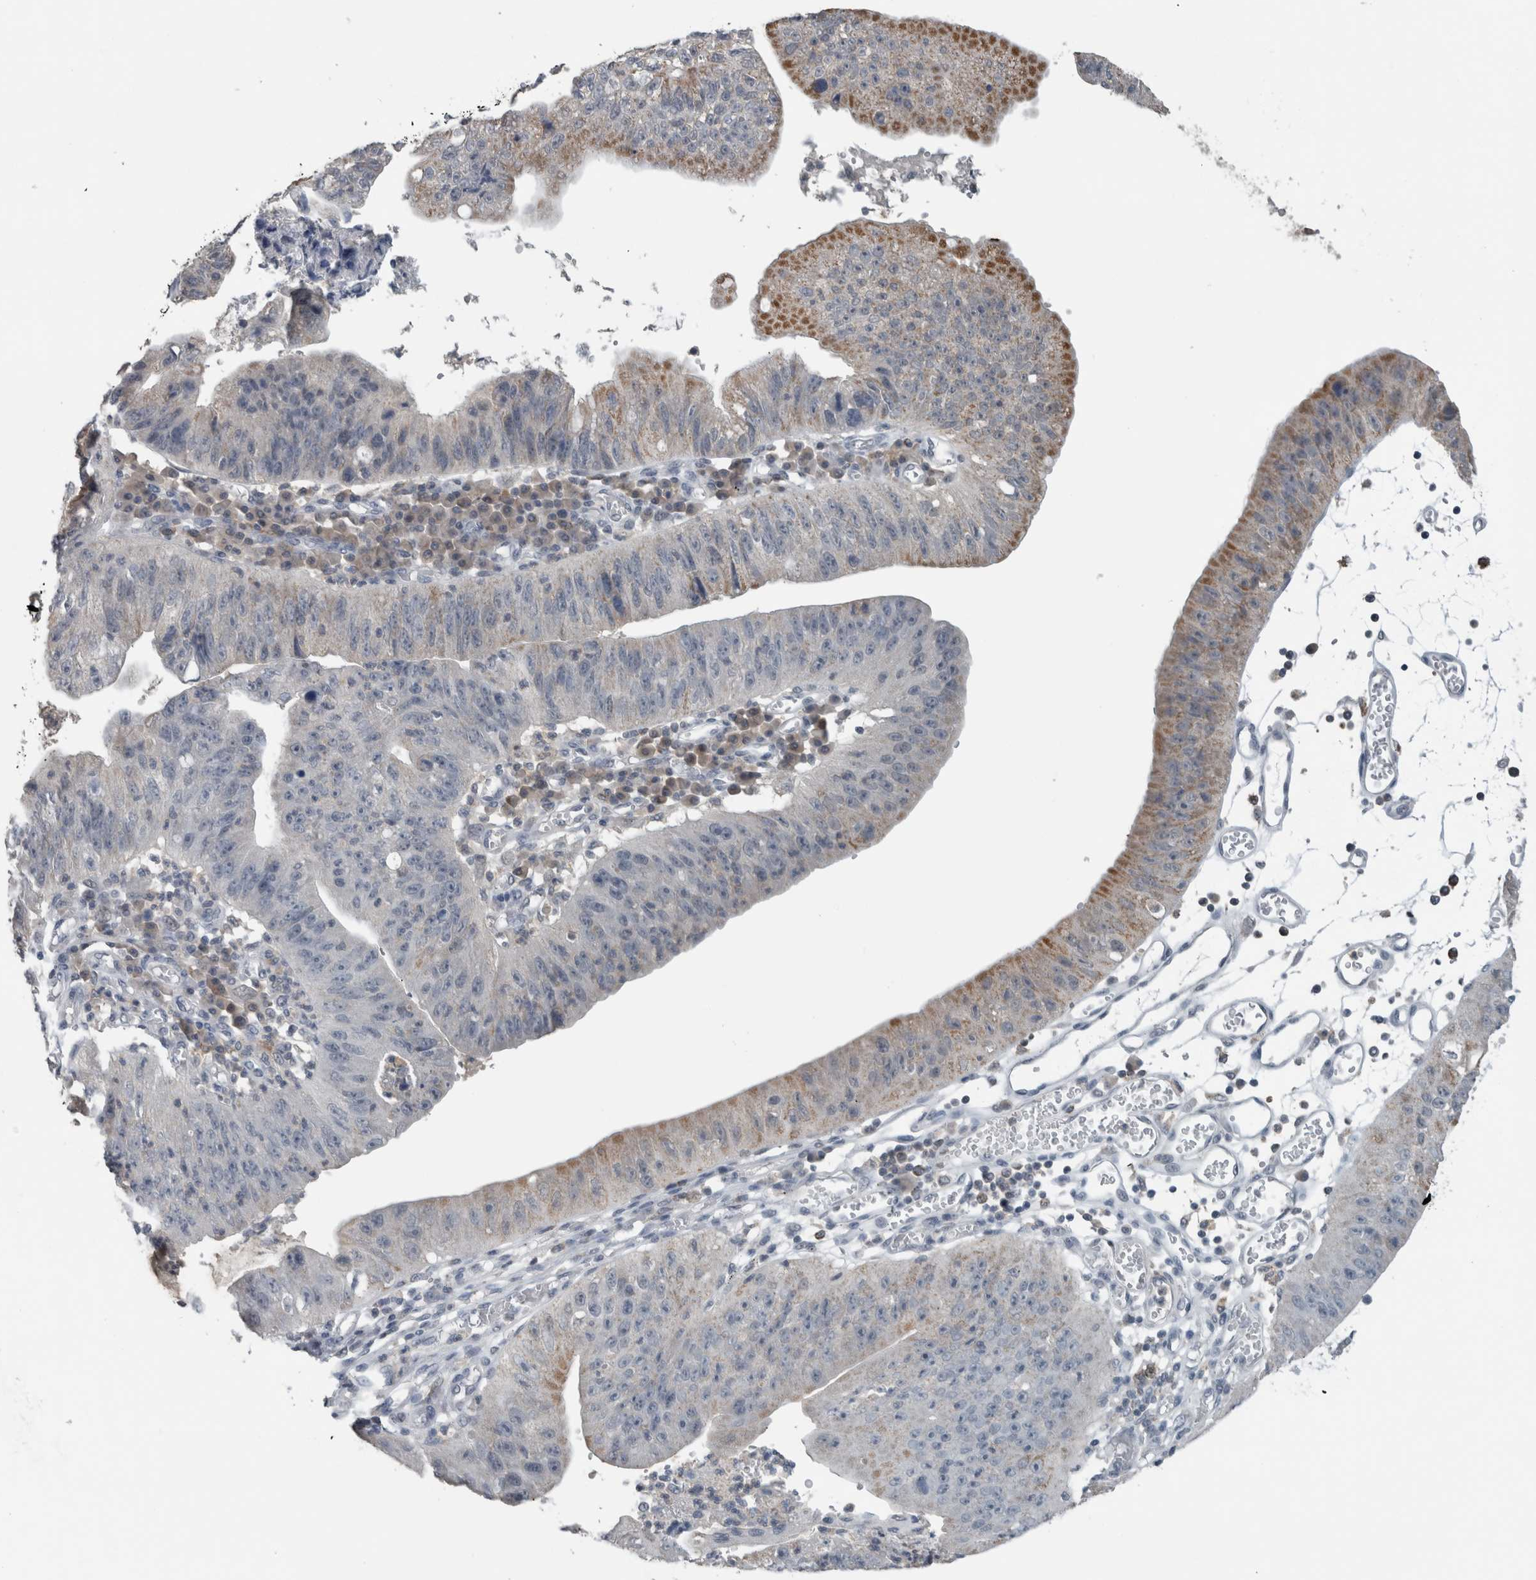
{"staining": {"intensity": "moderate", "quantity": "<25%", "location": "cytoplasmic/membranous"}, "tissue": "stomach cancer", "cell_type": "Tumor cells", "image_type": "cancer", "snomed": [{"axis": "morphology", "description": "Adenocarcinoma, NOS"}, {"axis": "topography", "description": "Stomach"}], "caption": "Tumor cells demonstrate low levels of moderate cytoplasmic/membranous positivity in approximately <25% of cells in human adenocarcinoma (stomach).", "gene": "ACSF2", "patient": {"sex": "male", "age": 59}}